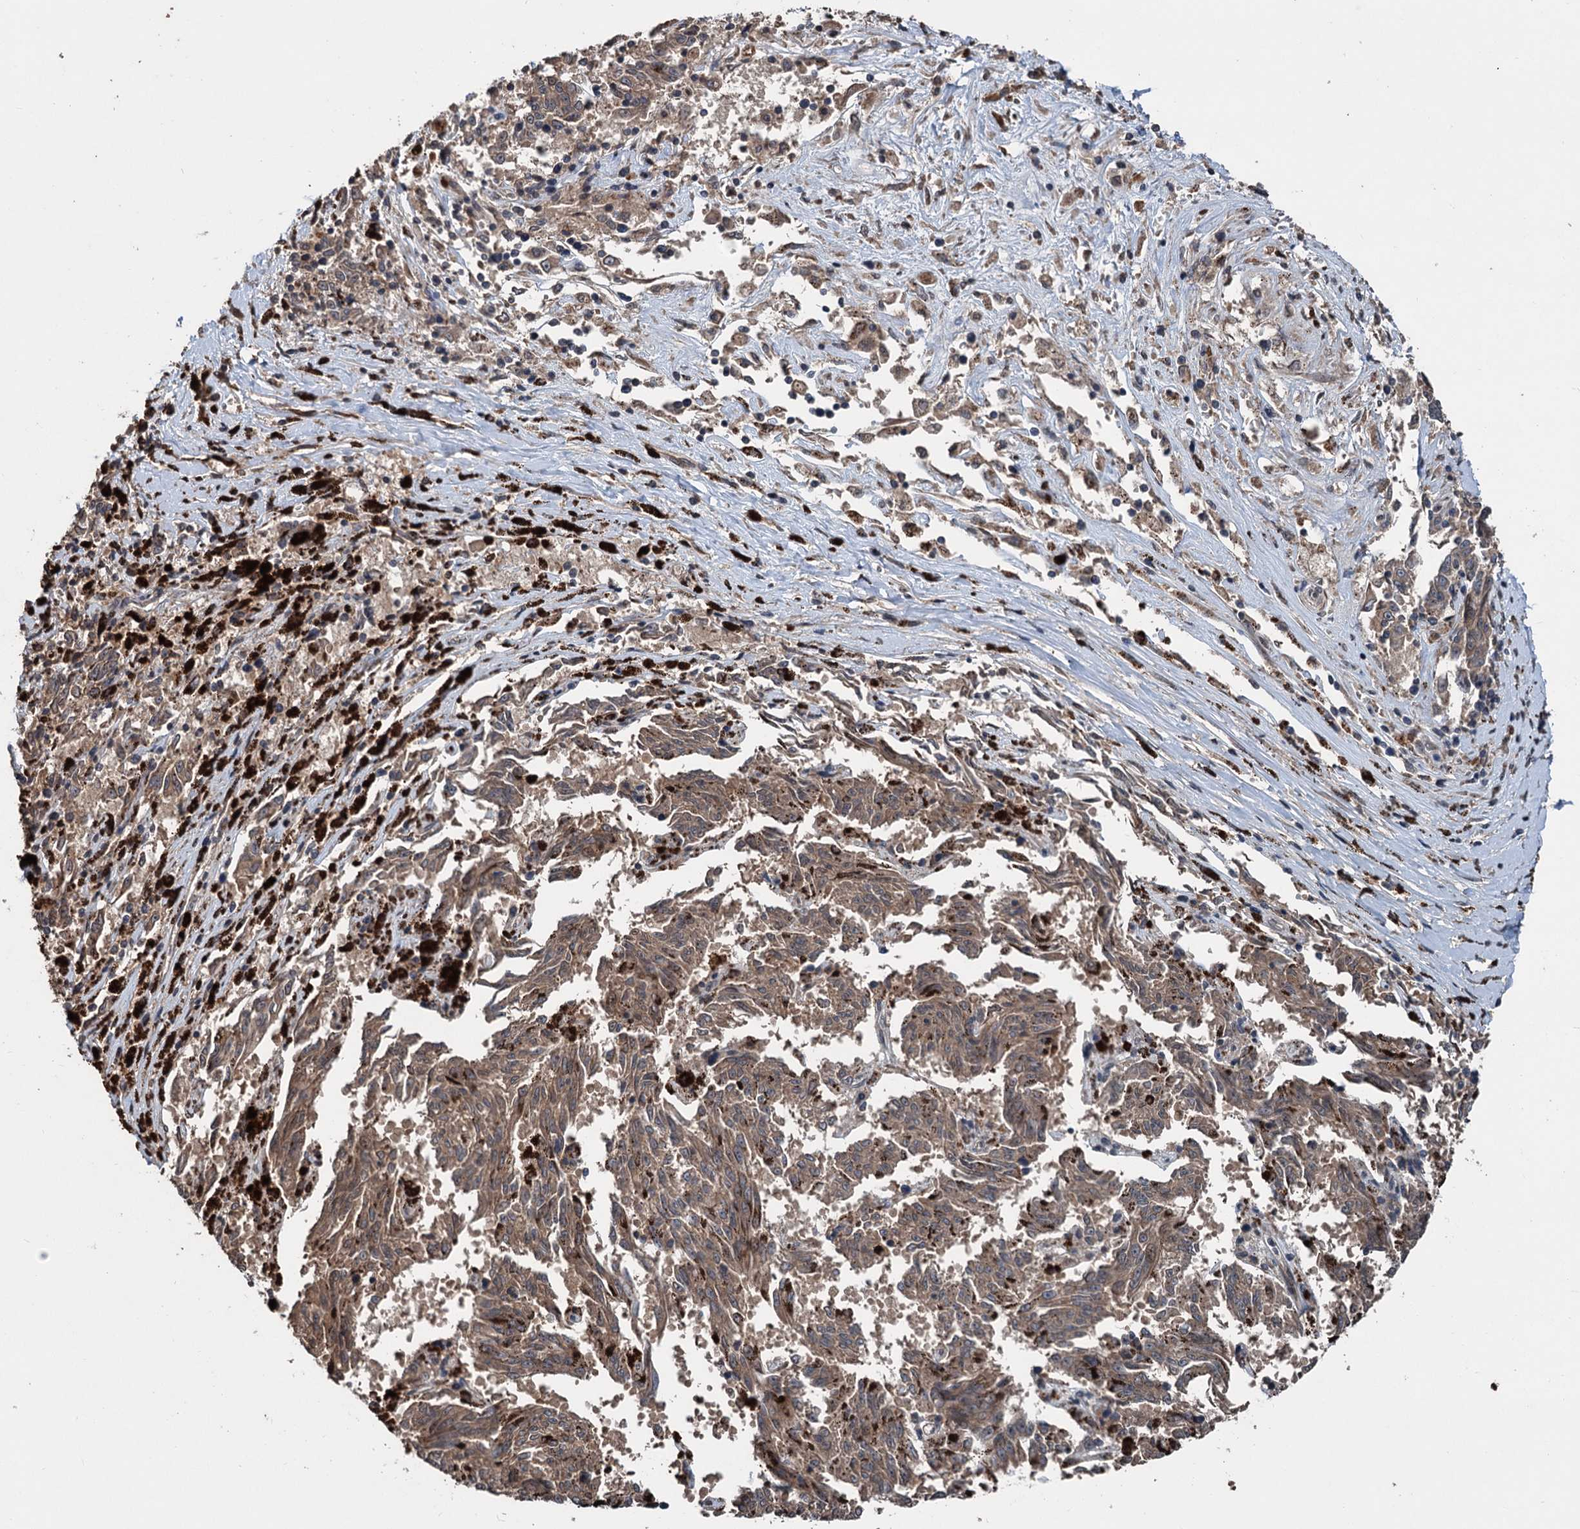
{"staining": {"intensity": "weak", "quantity": ">75%", "location": "cytoplasmic/membranous"}, "tissue": "melanoma", "cell_type": "Tumor cells", "image_type": "cancer", "snomed": [{"axis": "morphology", "description": "Malignant melanoma, NOS"}, {"axis": "topography", "description": "Skin"}], "caption": "Immunohistochemical staining of human melanoma displays low levels of weak cytoplasmic/membranous protein expression in approximately >75% of tumor cells.", "gene": "N4BP2L2", "patient": {"sex": "female", "age": 72}}